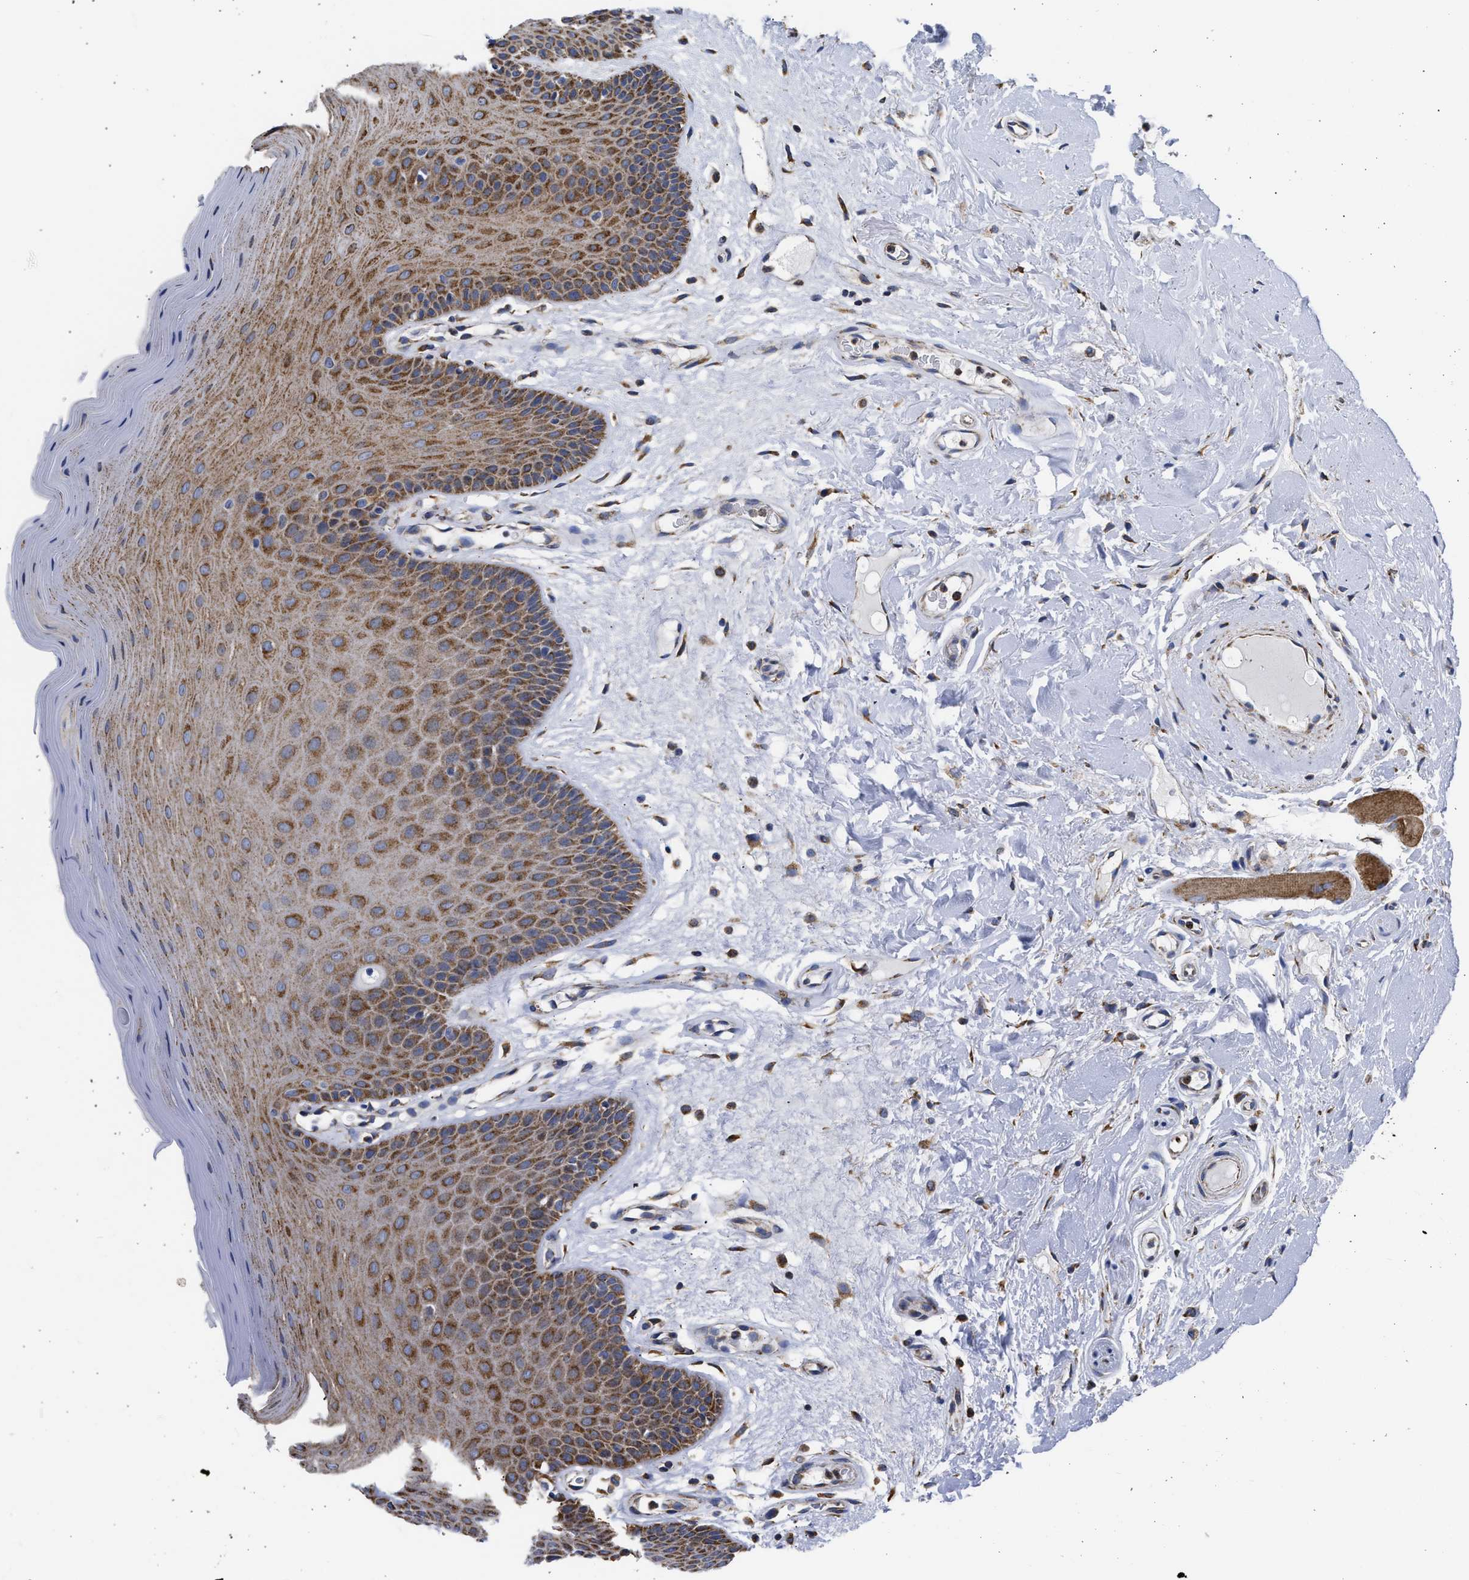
{"staining": {"intensity": "moderate", "quantity": ">75%", "location": "cytoplasmic/membranous"}, "tissue": "oral mucosa", "cell_type": "Squamous epithelial cells", "image_type": "normal", "snomed": [{"axis": "morphology", "description": "Normal tissue, NOS"}, {"axis": "morphology", "description": "Squamous cell carcinoma, NOS"}, {"axis": "topography", "description": "Skeletal muscle"}, {"axis": "topography", "description": "Adipose tissue"}, {"axis": "topography", "description": "Vascular tissue"}, {"axis": "topography", "description": "Oral tissue"}, {"axis": "topography", "description": "Peripheral nerve tissue"}, {"axis": "topography", "description": "Head-Neck"}], "caption": "The micrograph exhibits a brown stain indicating the presence of a protein in the cytoplasmic/membranous of squamous epithelial cells in oral mucosa.", "gene": "CYCS", "patient": {"sex": "male", "age": 71}}